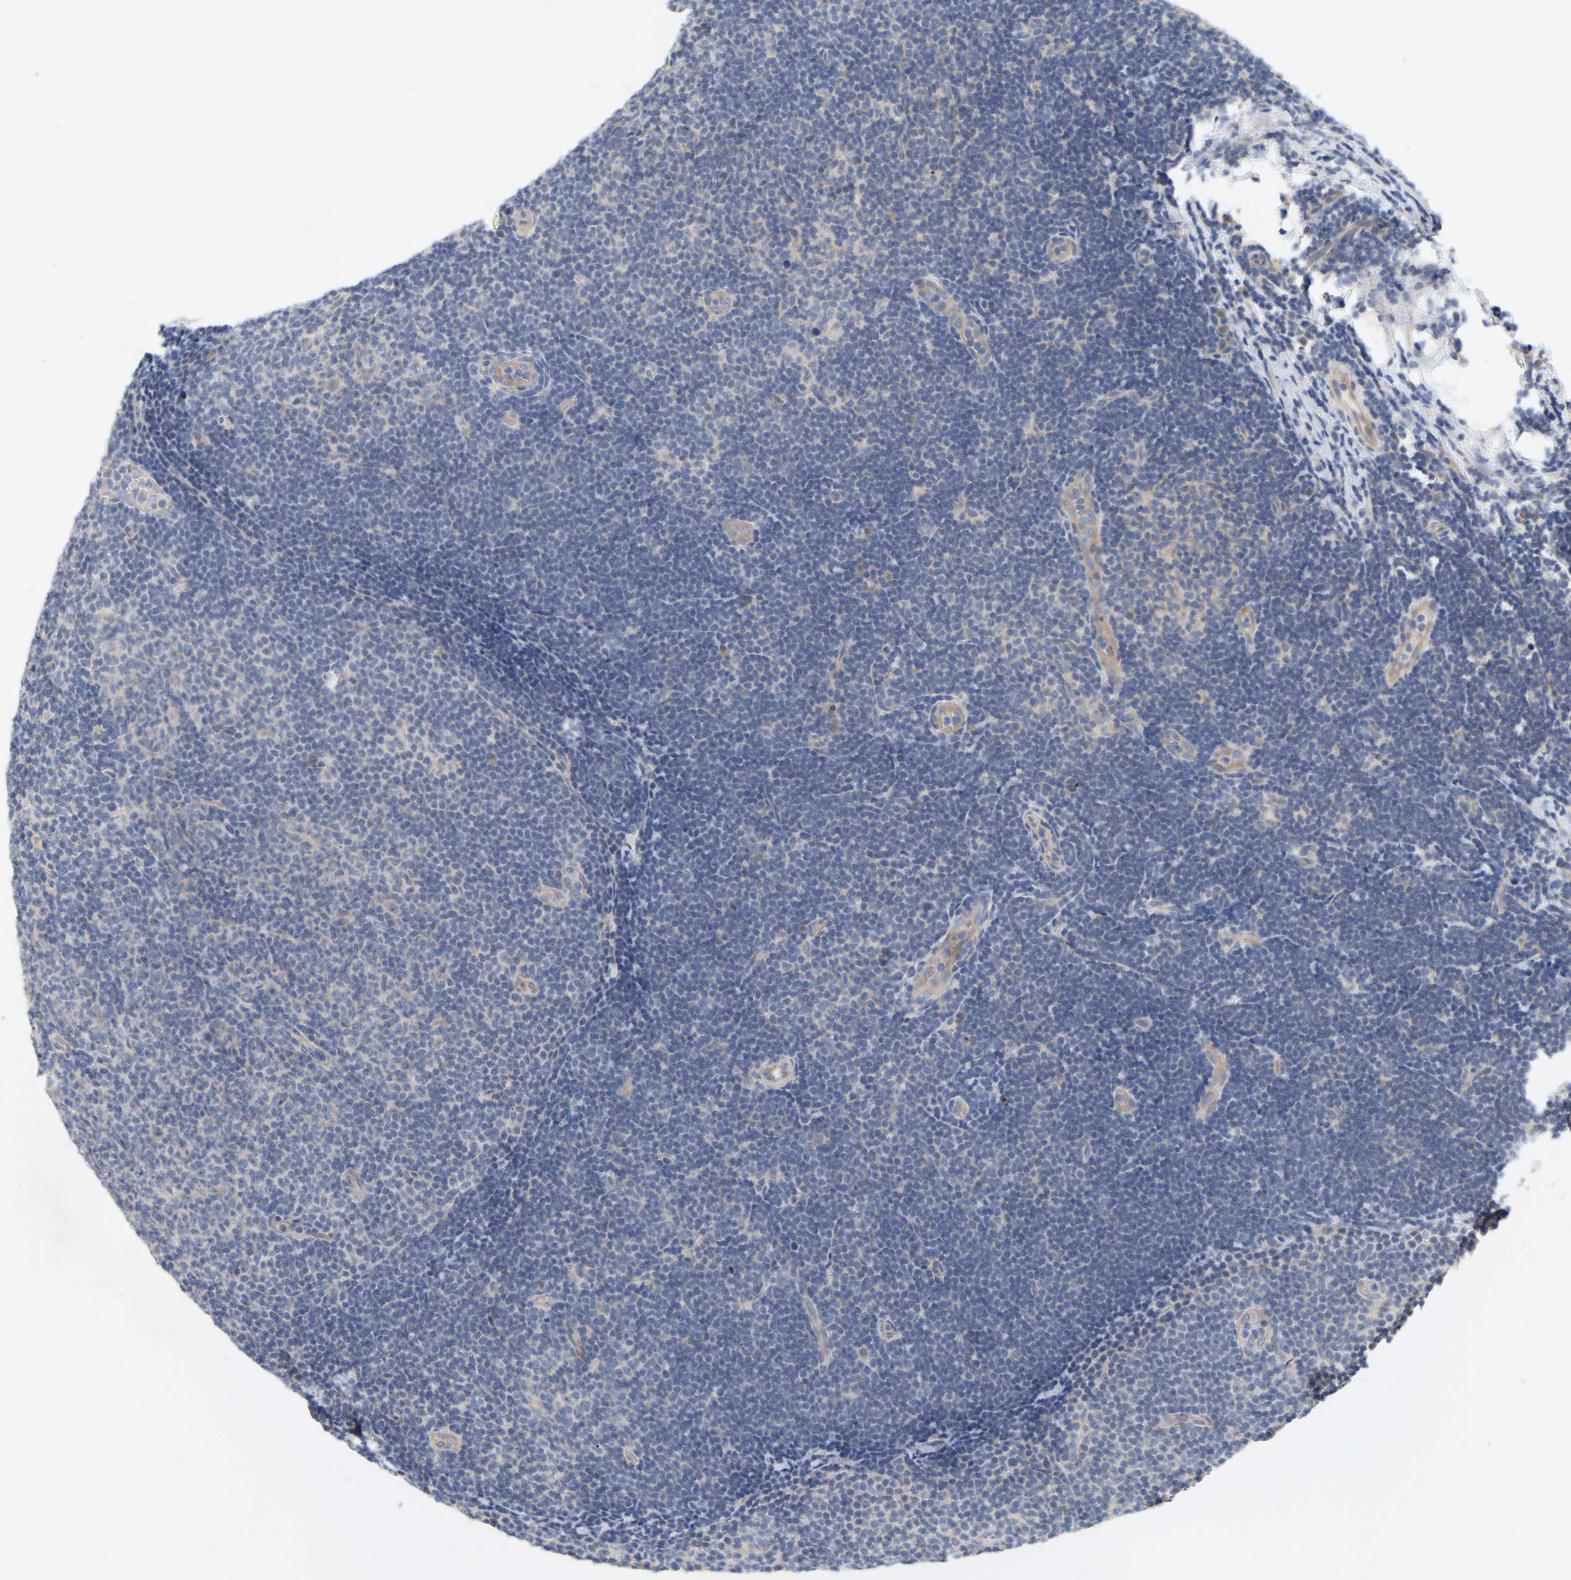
{"staining": {"intensity": "negative", "quantity": "none", "location": "none"}, "tissue": "lymphoma", "cell_type": "Tumor cells", "image_type": "cancer", "snomed": [{"axis": "morphology", "description": "Malignant lymphoma, non-Hodgkin's type, Low grade"}, {"axis": "topography", "description": "Lymph node"}], "caption": "Immunohistochemistry (IHC) of human low-grade malignant lymphoma, non-Hodgkin's type reveals no staining in tumor cells.", "gene": "MINDY4", "patient": {"sex": "male", "age": 83}}